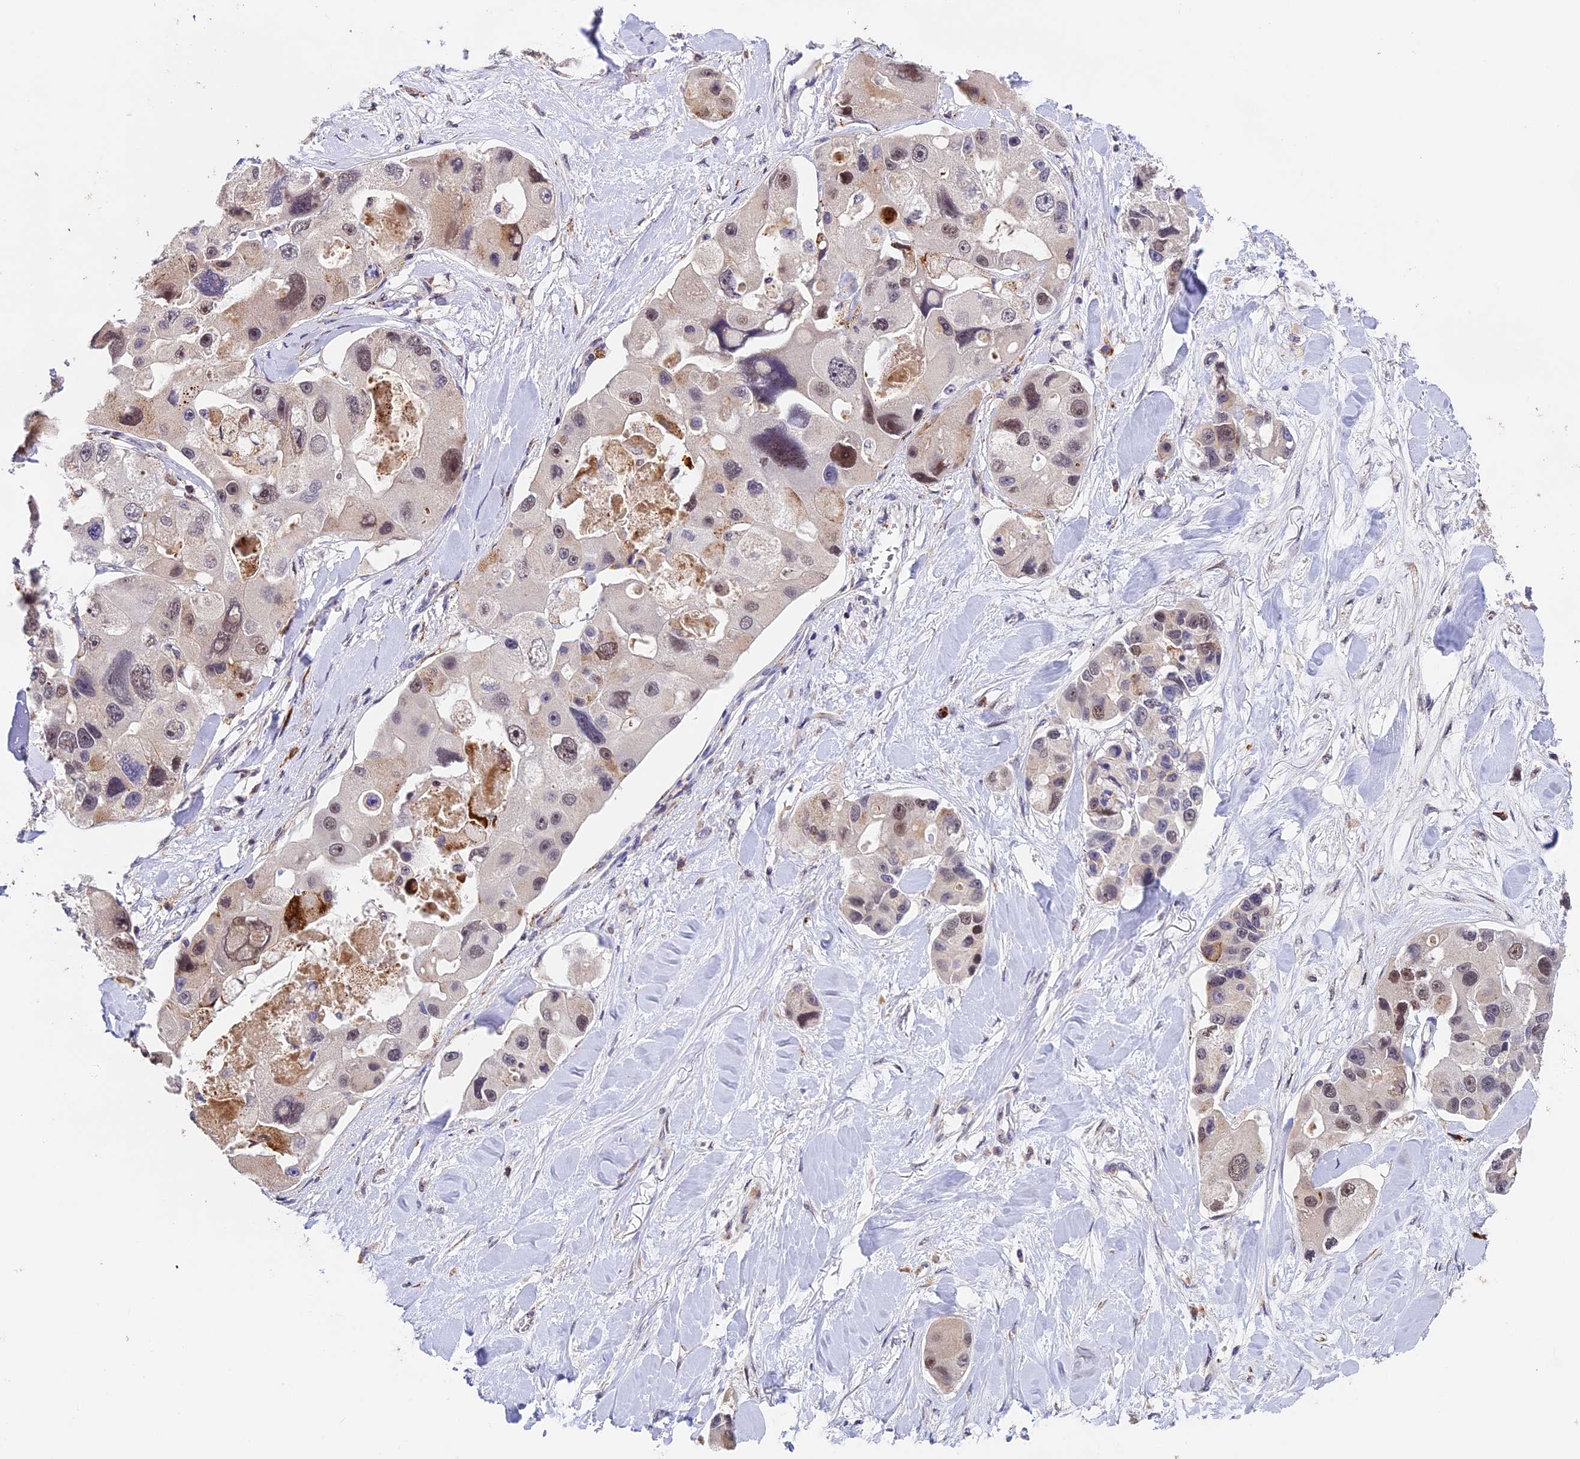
{"staining": {"intensity": "moderate", "quantity": "<25%", "location": "nuclear"}, "tissue": "lung cancer", "cell_type": "Tumor cells", "image_type": "cancer", "snomed": [{"axis": "morphology", "description": "Adenocarcinoma, NOS"}, {"axis": "topography", "description": "Lung"}], "caption": "Lung cancer (adenocarcinoma) stained with a protein marker exhibits moderate staining in tumor cells.", "gene": "FBXO45", "patient": {"sex": "female", "age": 54}}